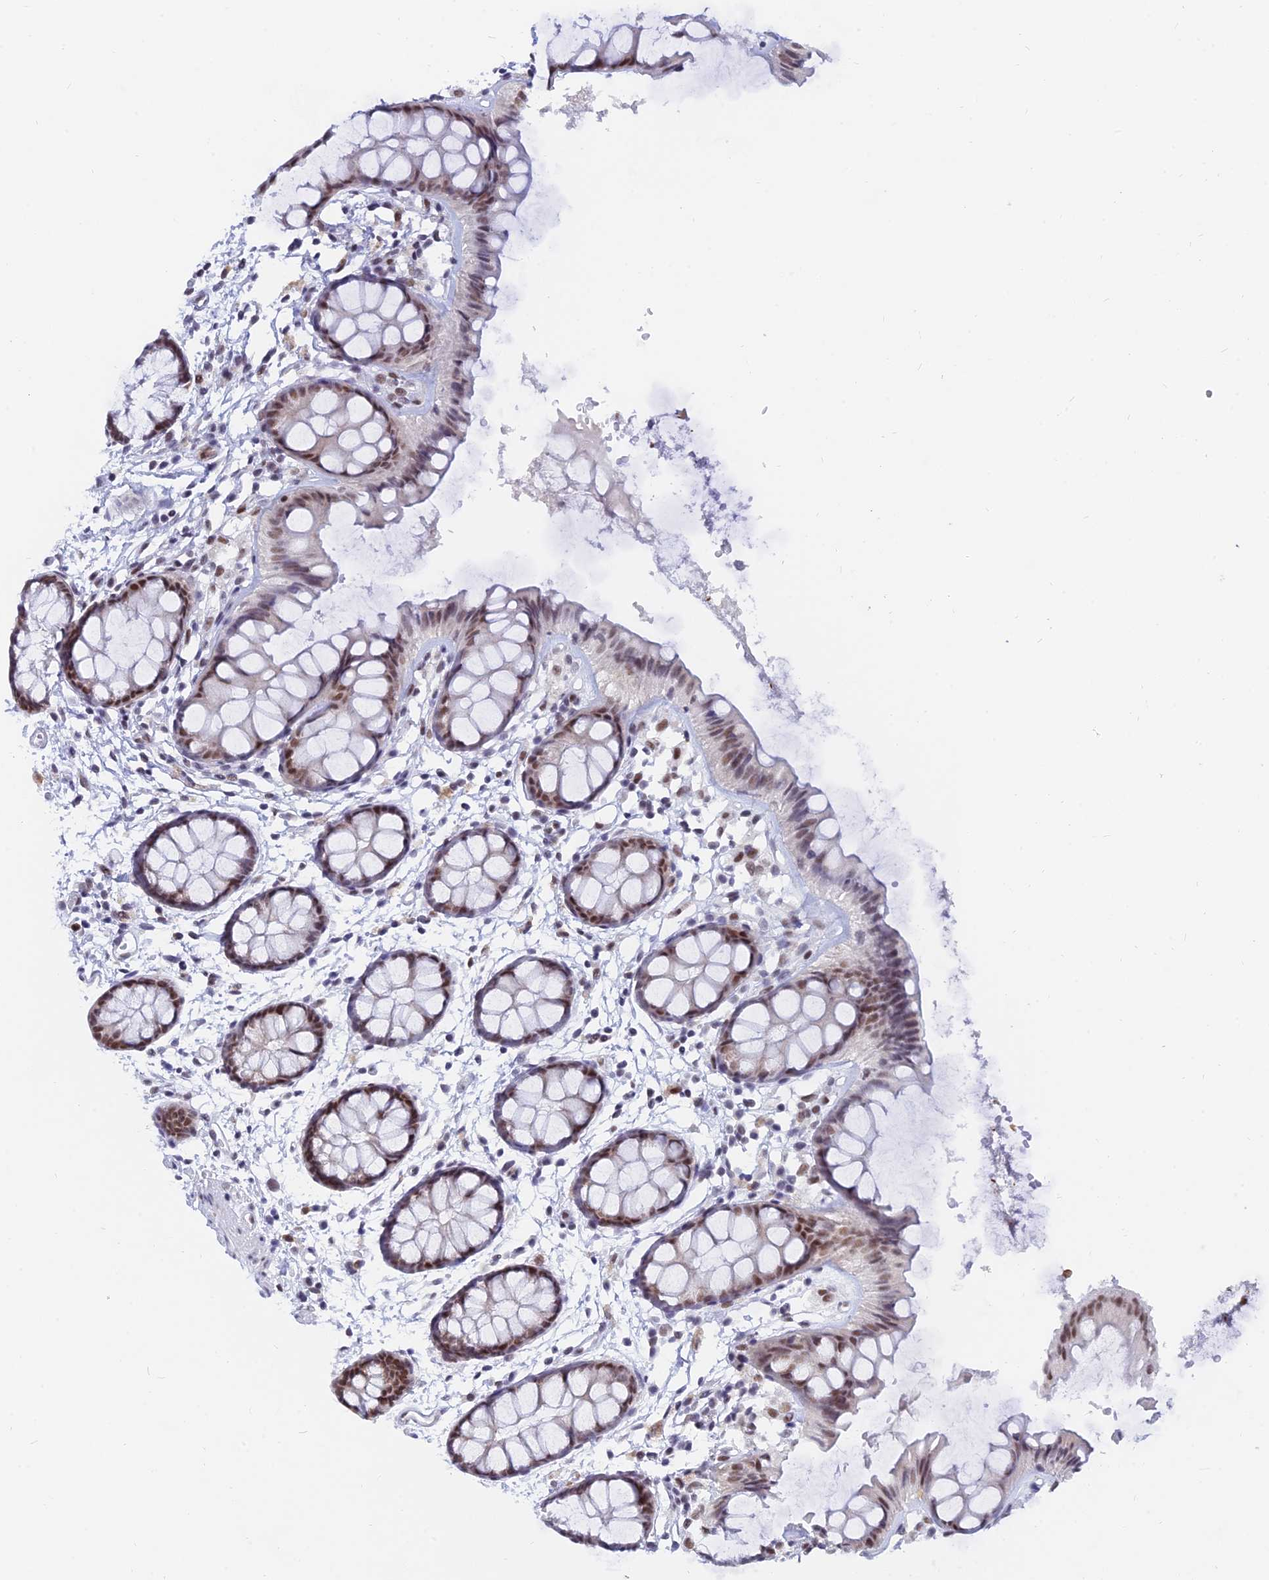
{"staining": {"intensity": "moderate", "quantity": "25%-75%", "location": "nuclear"}, "tissue": "rectum", "cell_type": "Glandular cells", "image_type": "normal", "snomed": [{"axis": "morphology", "description": "Normal tissue, NOS"}, {"axis": "topography", "description": "Rectum"}], "caption": "The image shows a brown stain indicating the presence of a protein in the nuclear of glandular cells in rectum.", "gene": "DPY30", "patient": {"sex": "female", "age": 66}}